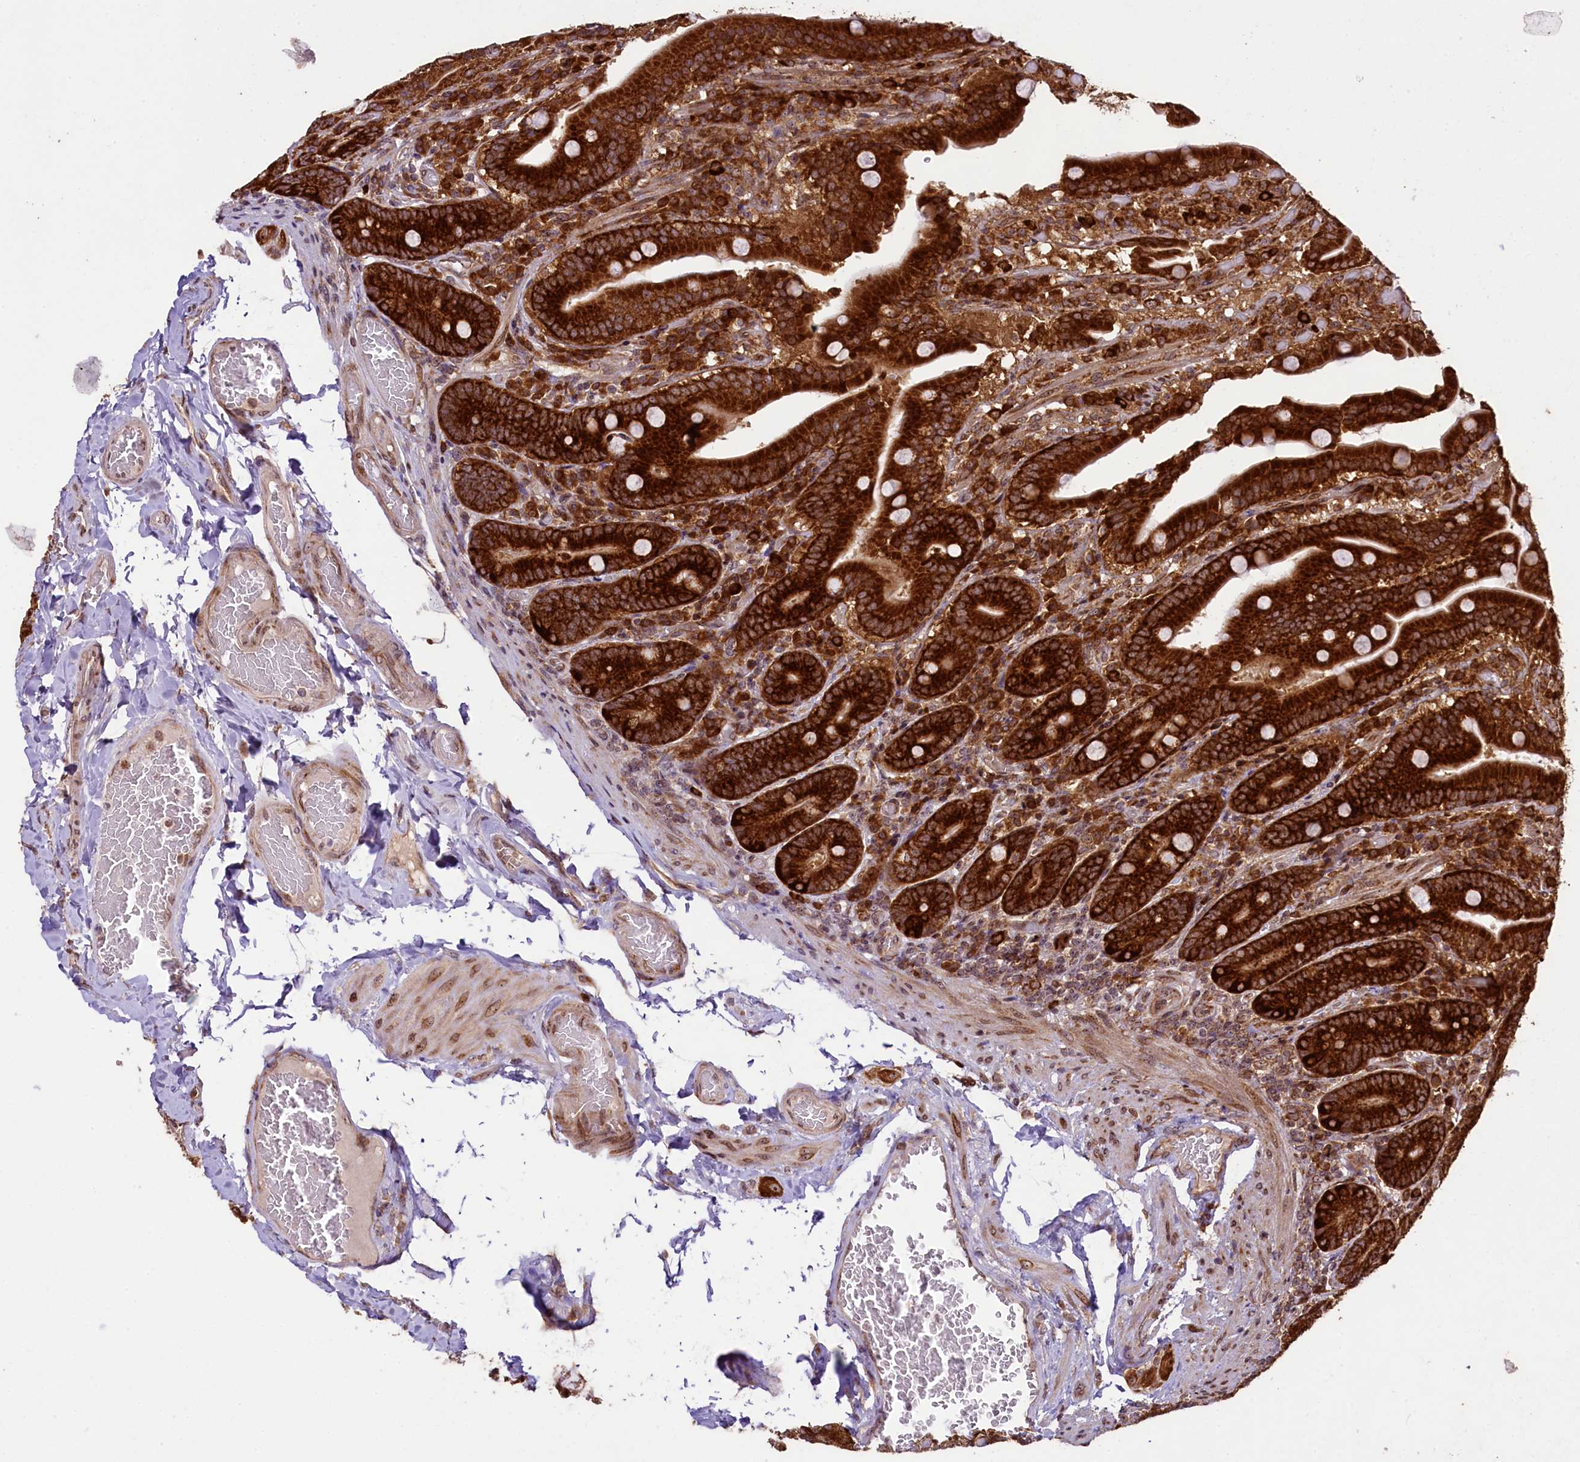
{"staining": {"intensity": "strong", "quantity": ">75%", "location": "cytoplasmic/membranous"}, "tissue": "duodenum", "cell_type": "Glandular cells", "image_type": "normal", "snomed": [{"axis": "morphology", "description": "Normal tissue, NOS"}, {"axis": "topography", "description": "Duodenum"}], "caption": "Protein expression analysis of benign human duodenum reveals strong cytoplasmic/membranous staining in approximately >75% of glandular cells.", "gene": "LARP4", "patient": {"sex": "female", "age": 62}}